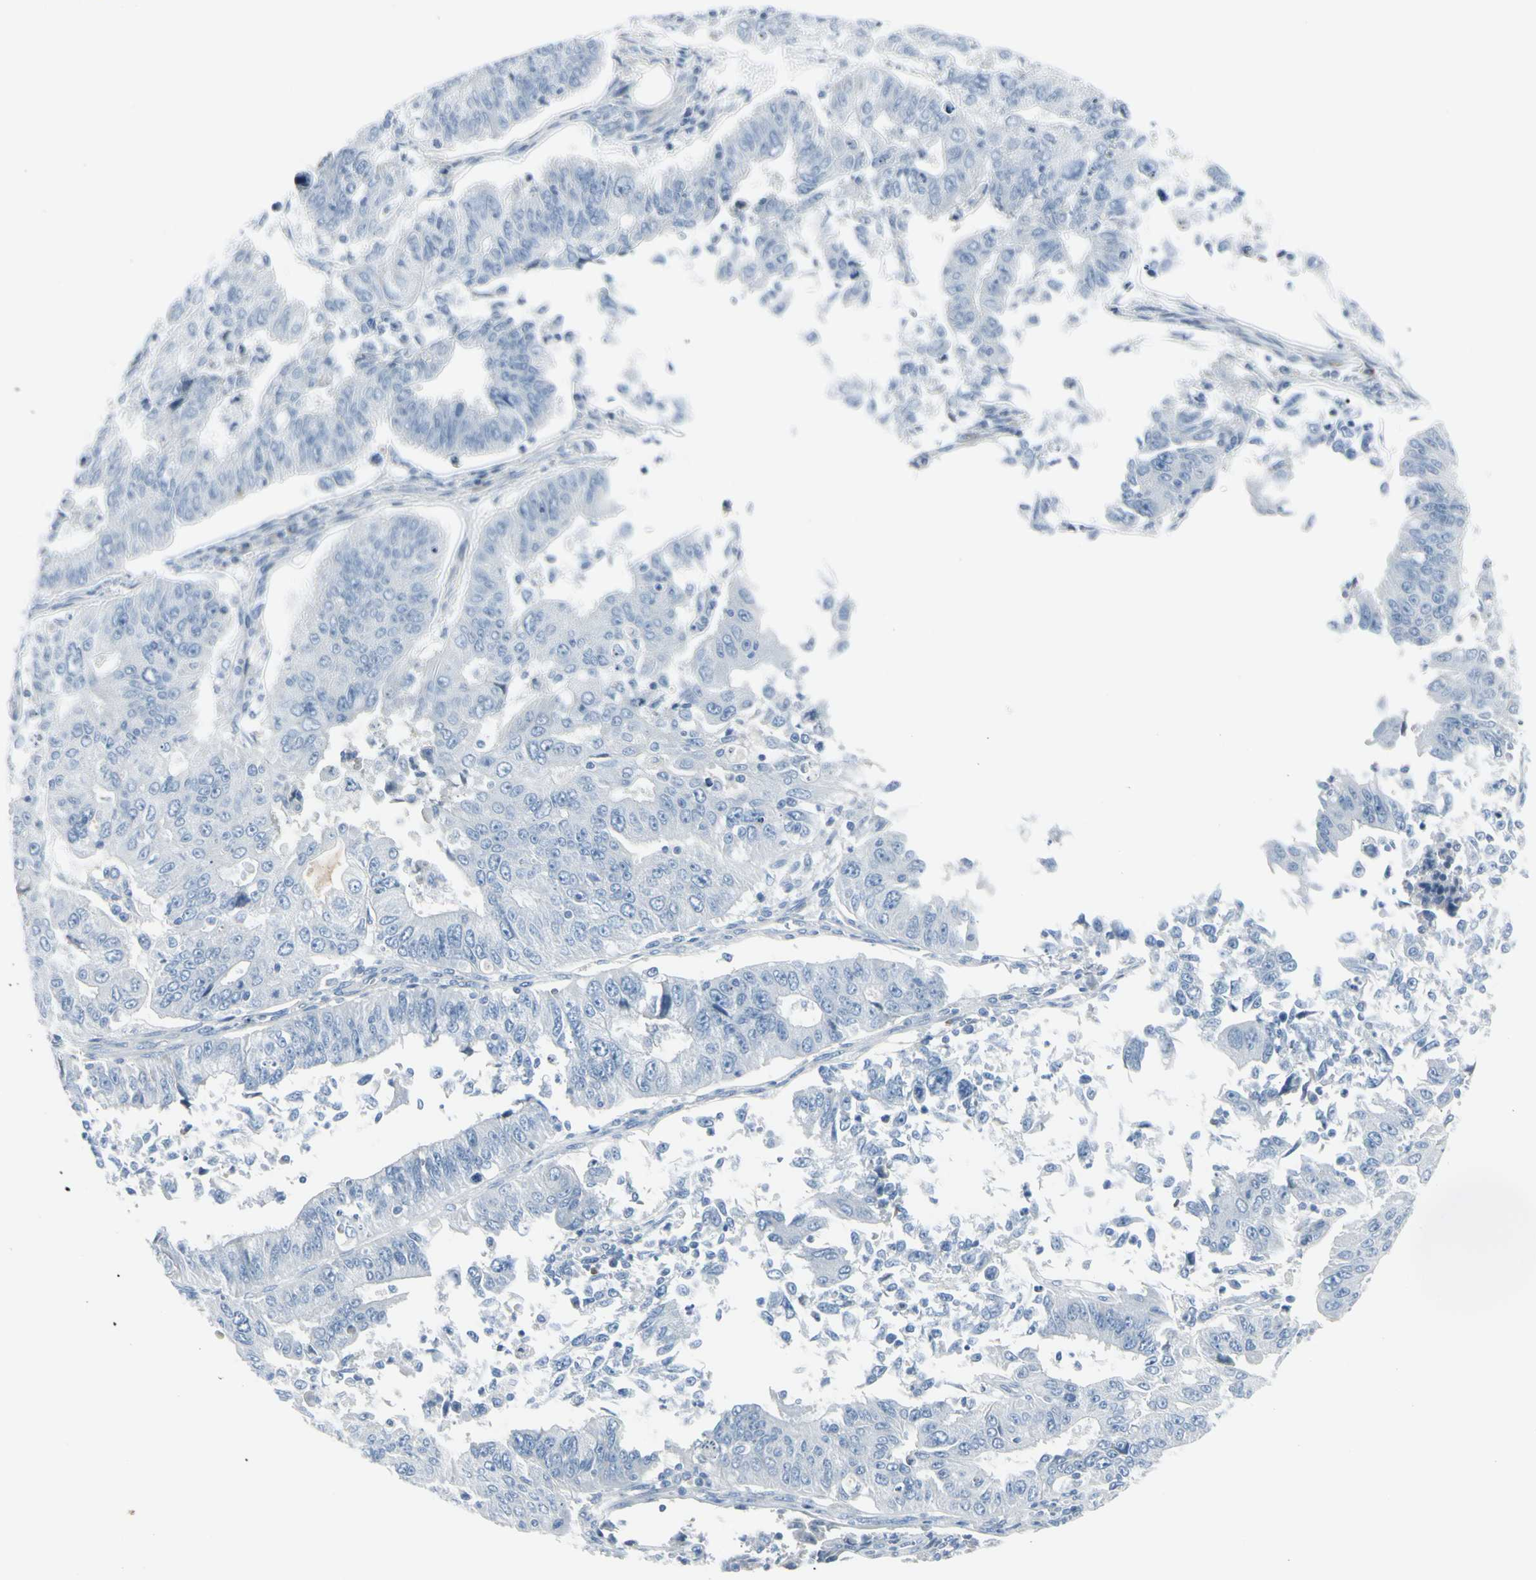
{"staining": {"intensity": "negative", "quantity": "none", "location": "none"}, "tissue": "endometrial cancer", "cell_type": "Tumor cells", "image_type": "cancer", "snomed": [{"axis": "morphology", "description": "Adenocarcinoma, NOS"}, {"axis": "topography", "description": "Endometrium"}], "caption": "The immunohistochemistry image has no significant positivity in tumor cells of endometrial cancer (adenocarcinoma) tissue.", "gene": "CACNA2D1", "patient": {"sex": "female", "age": 42}}